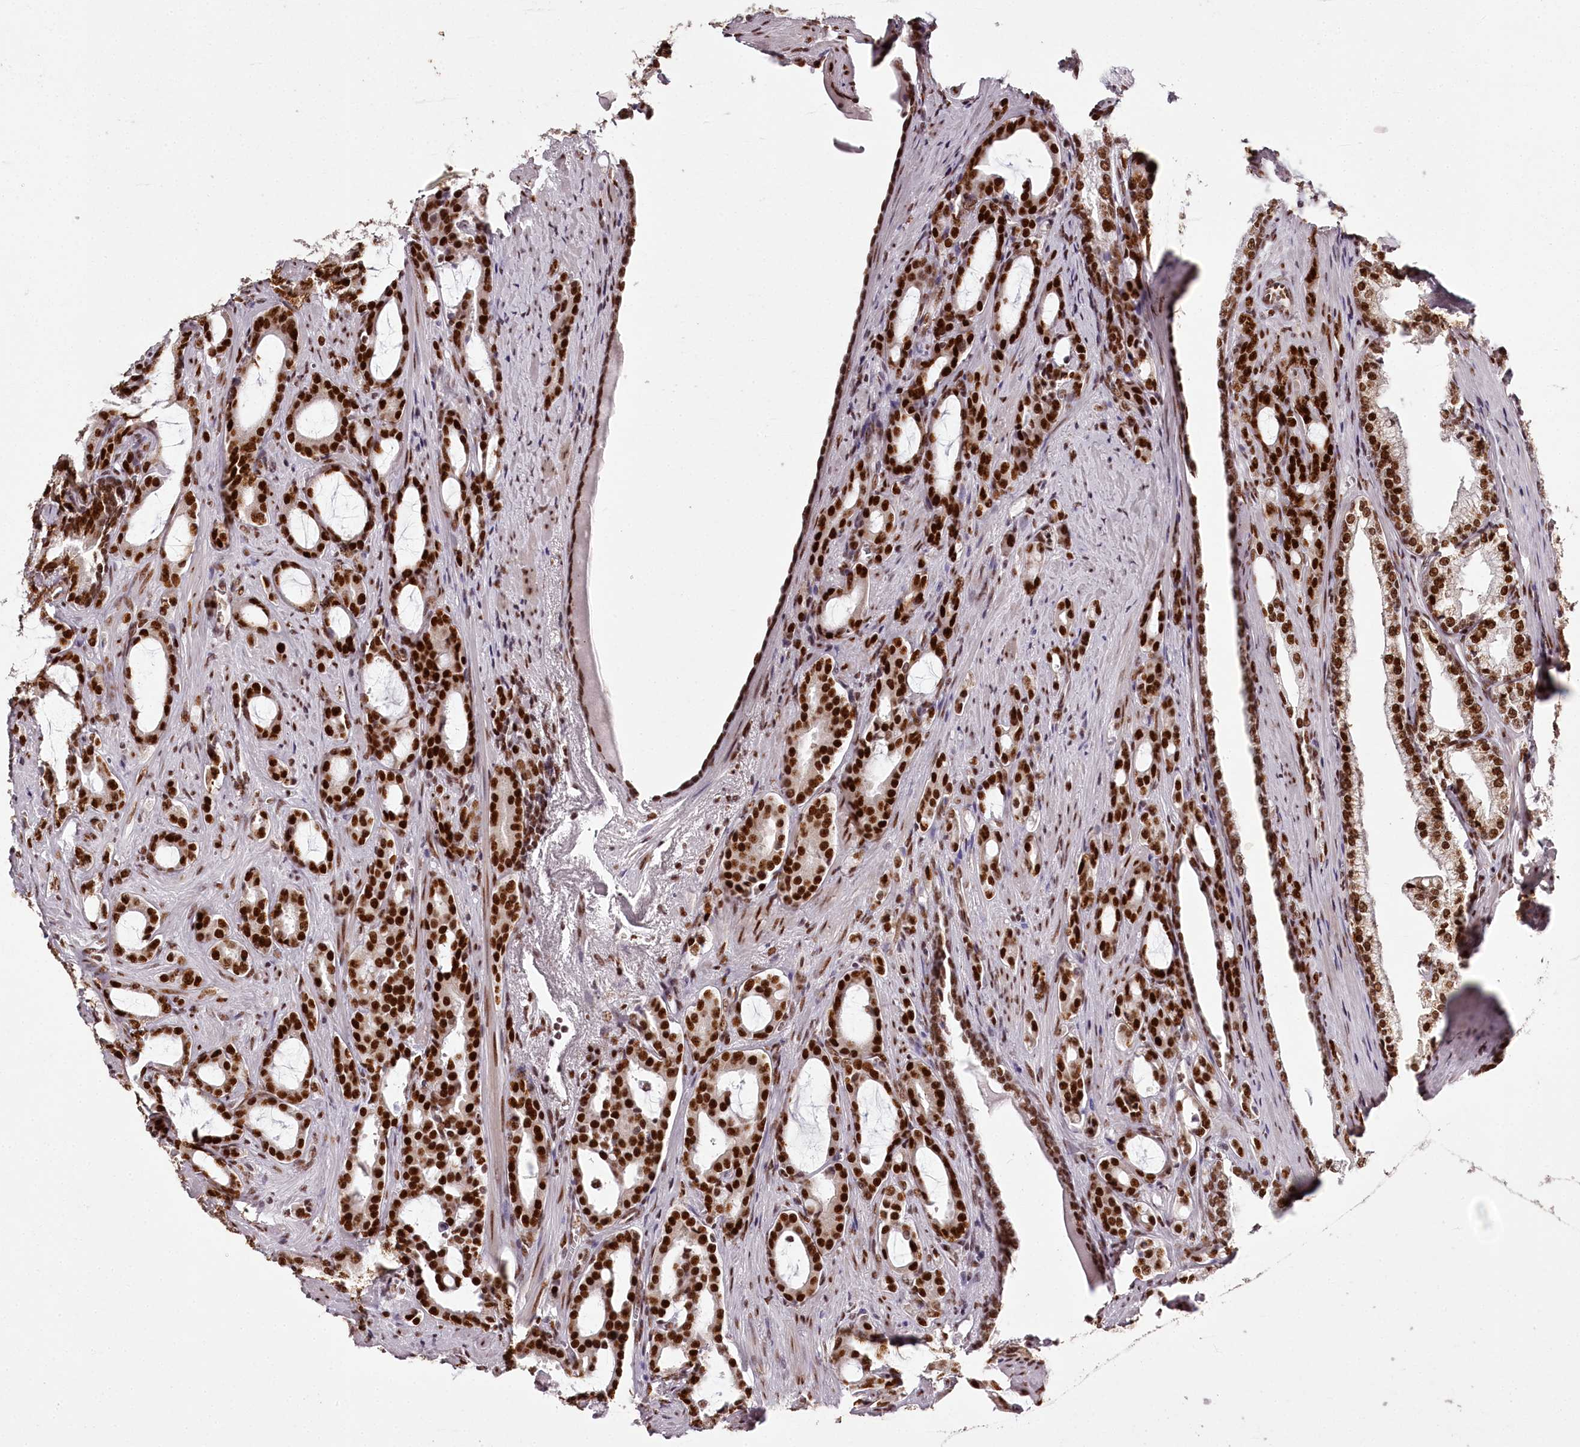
{"staining": {"intensity": "strong", "quantity": ">75%", "location": "nuclear"}, "tissue": "prostate cancer", "cell_type": "Tumor cells", "image_type": "cancer", "snomed": [{"axis": "morphology", "description": "Adenocarcinoma, High grade"}, {"axis": "topography", "description": "Prostate"}], "caption": "Tumor cells display high levels of strong nuclear positivity in approximately >75% of cells in prostate cancer.", "gene": "PSPC1", "patient": {"sex": "male", "age": 72}}